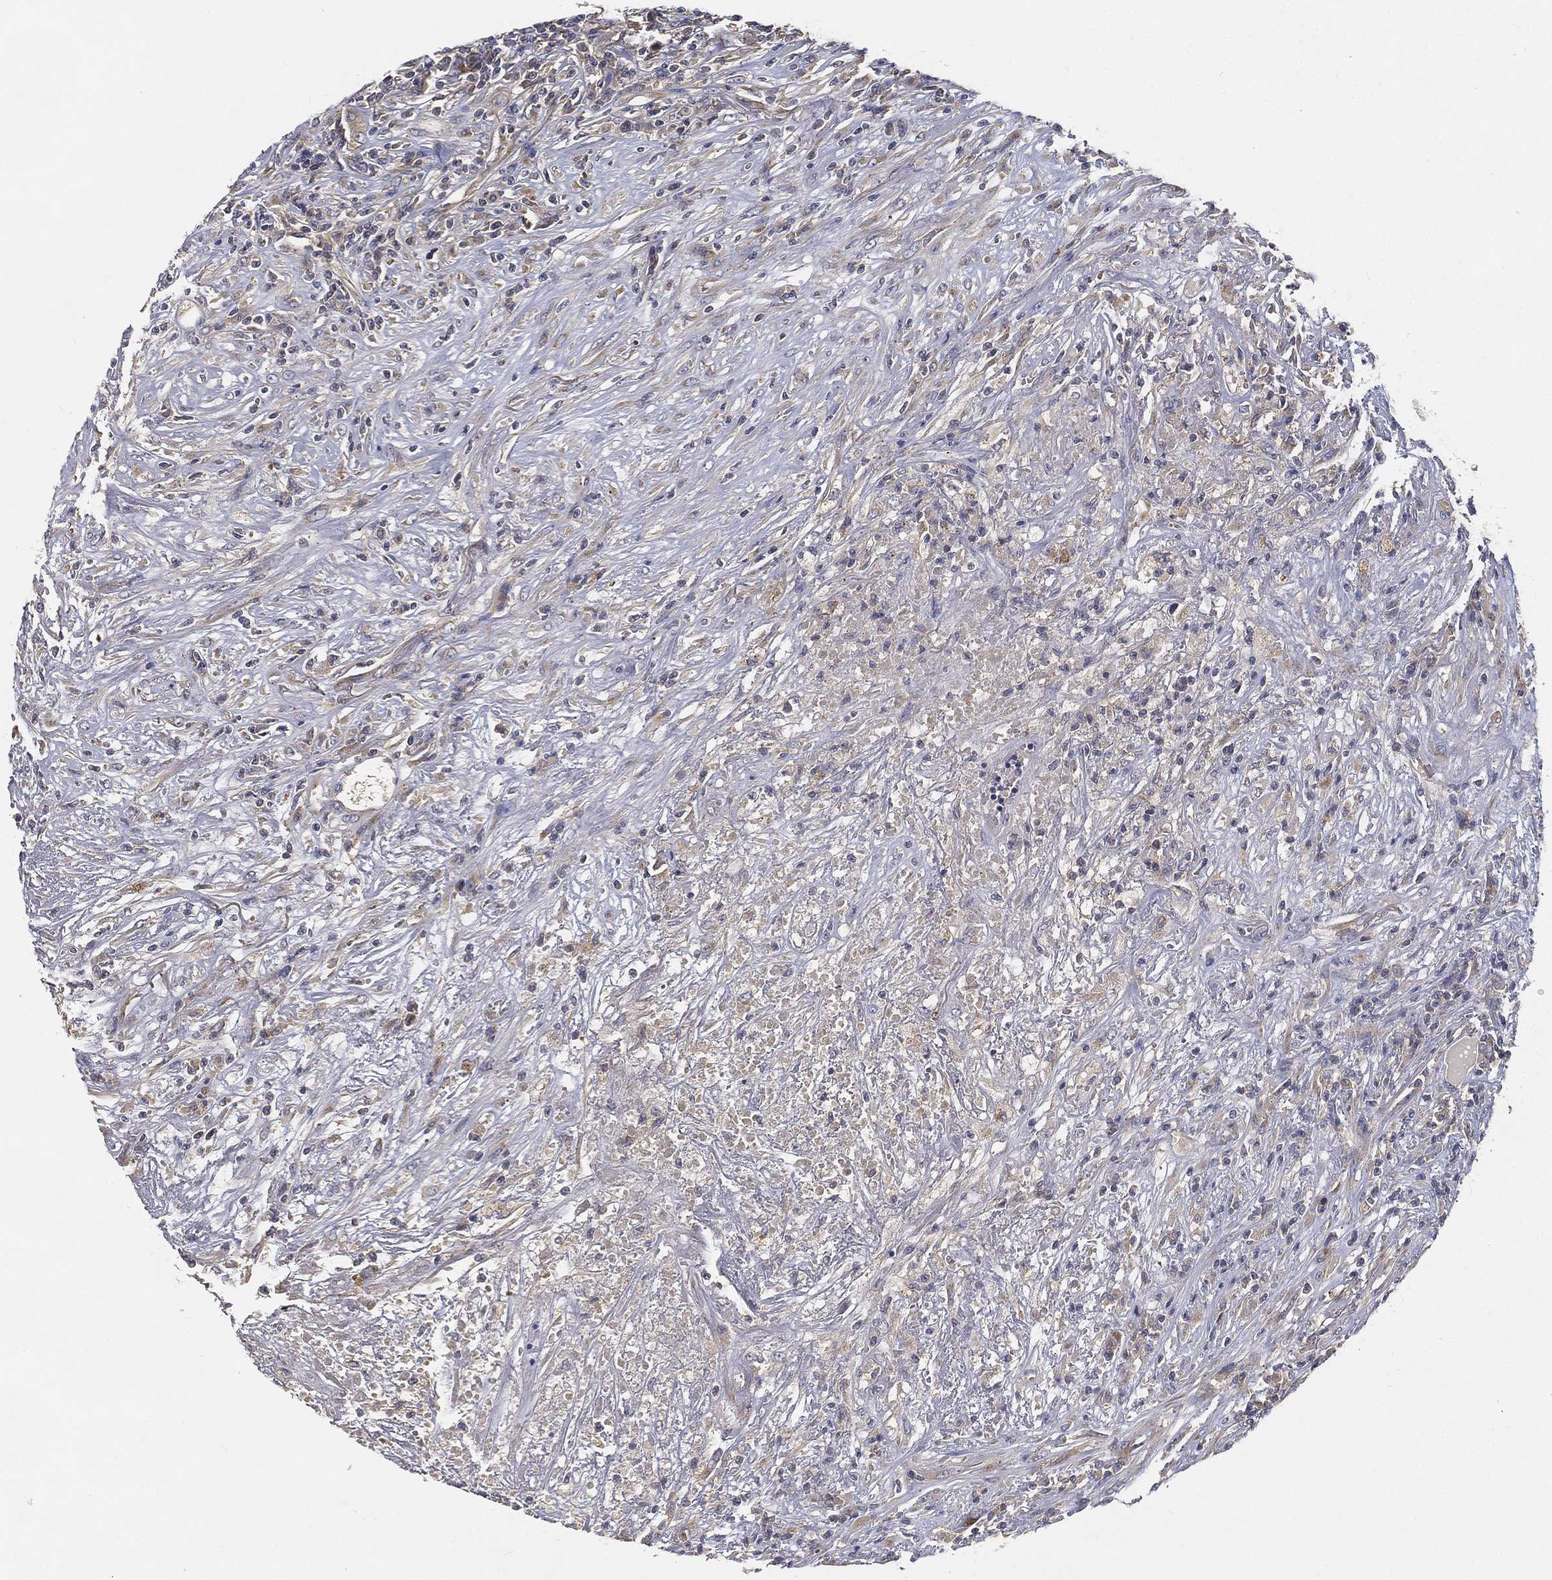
{"staining": {"intensity": "negative", "quantity": "none", "location": "none"}, "tissue": "lymphoma", "cell_type": "Tumor cells", "image_type": "cancer", "snomed": [{"axis": "morphology", "description": "Malignant lymphoma, non-Hodgkin's type, High grade"}, {"axis": "topography", "description": "Lung"}], "caption": "Malignant lymphoma, non-Hodgkin's type (high-grade) stained for a protein using IHC shows no expression tumor cells.", "gene": "CTSL", "patient": {"sex": "male", "age": 79}}